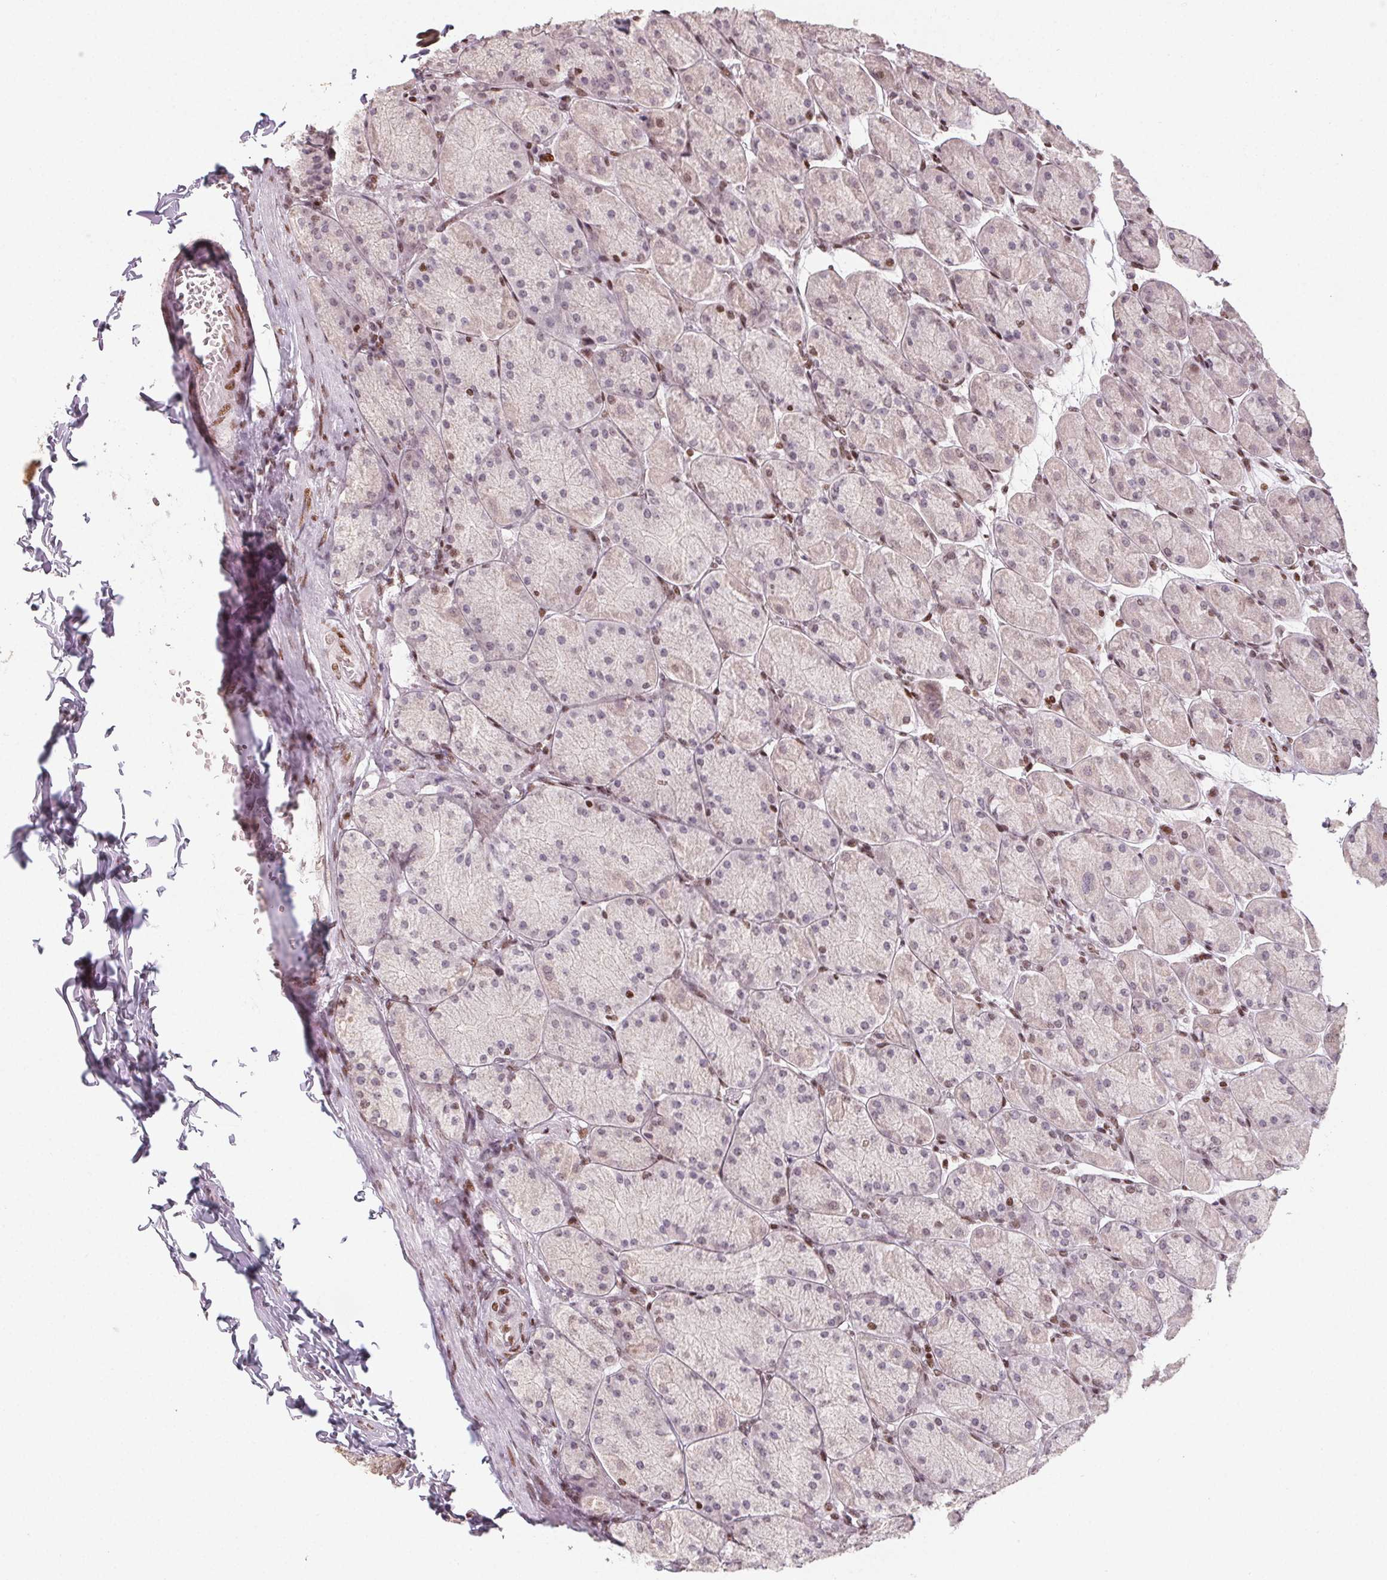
{"staining": {"intensity": "moderate", "quantity": "<25%", "location": "nuclear"}, "tissue": "stomach", "cell_type": "Glandular cells", "image_type": "normal", "snomed": [{"axis": "morphology", "description": "Normal tissue, NOS"}, {"axis": "topography", "description": "Stomach, upper"}], "caption": "Immunohistochemistry (DAB (3,3'-diaminobenzidine)) staining of unremarkable stomach reveals moderate nuclear protein positivity in about <25% of glandular cells.", "gene": "KMT2A", "patient": {"sex": "female", "age": 56}}